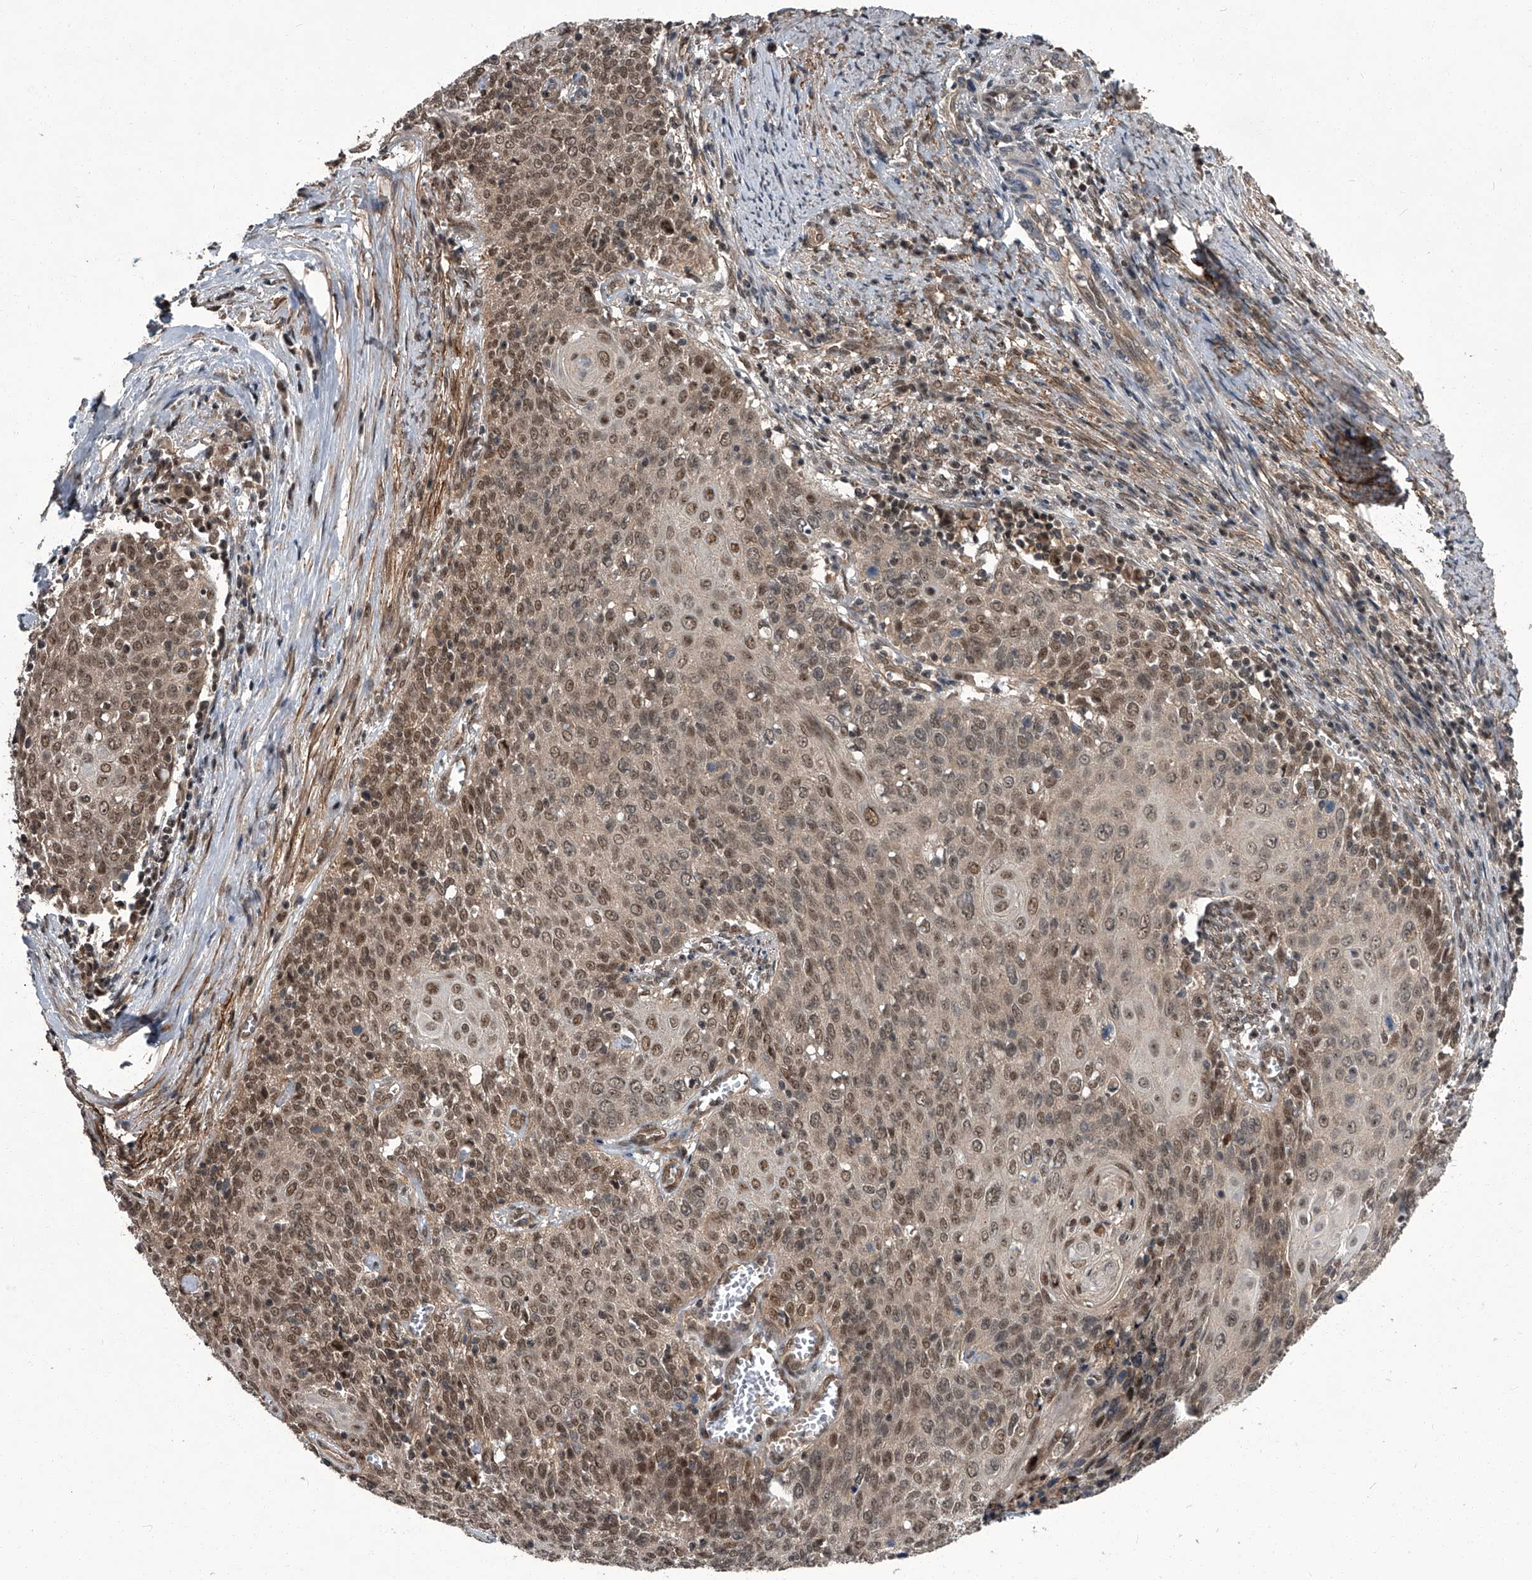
{"staining": {"intensity": "moderate", "quantity": ">75%", "location": "nuclear"}, "tissue": "cervical cancer", "cell_type": "Tumor cells", "image_type": "cancer", "snomed": [{"axis": "morphology", "description": "Squamous cell carcinoma, NOS"}, {"axis": "topography", "description": "Cervix"}], "caption": "Squamous cell carcinoma (cervical) was stained to show a protein in brown. There is medium levels of moderate nuclear positivity in approximately >75% of tumor cells.", "gene": "SLC12A8", "patient": {"sex": "female", "age": 39}}